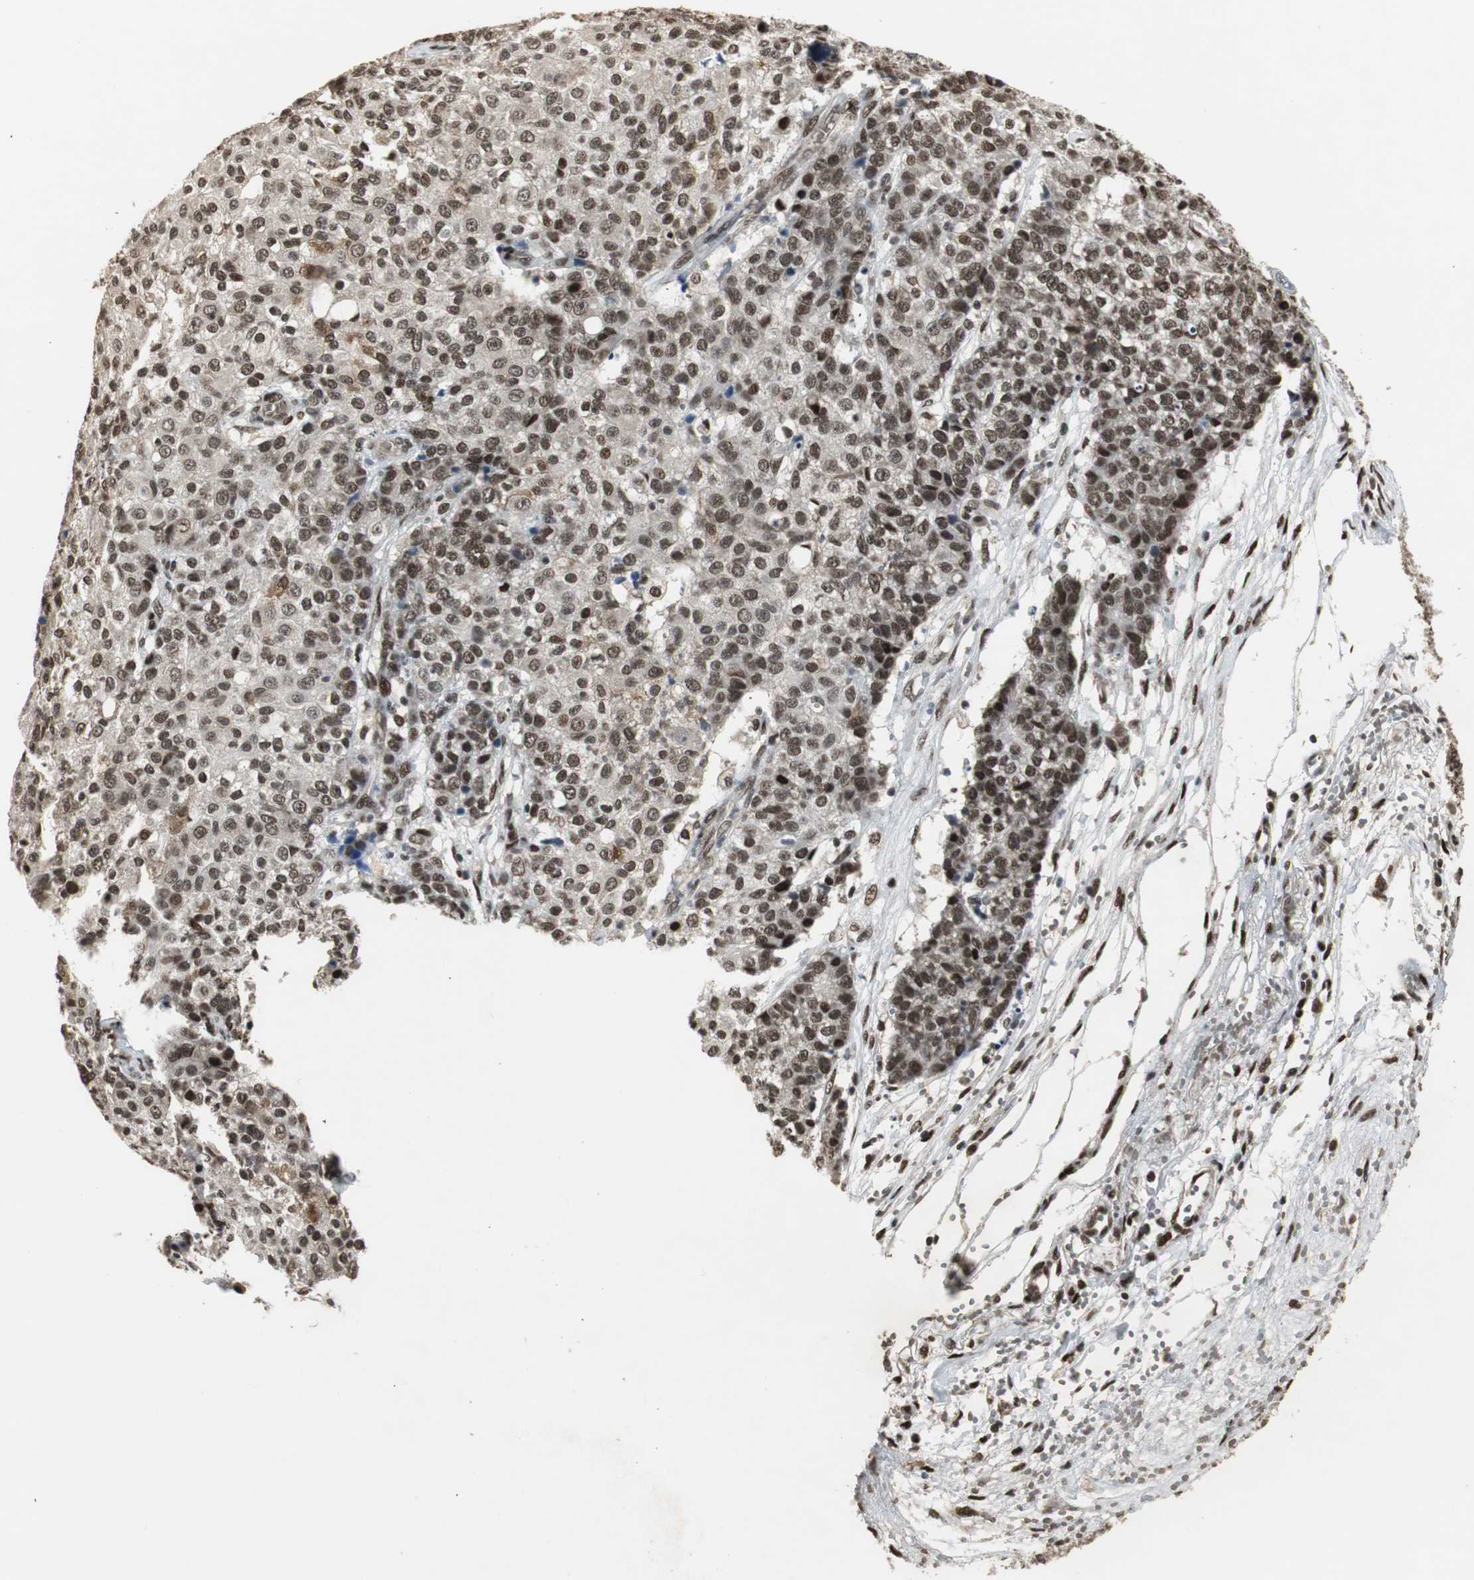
{"staining": {"intensity": "moderate", "quantity": ">75%", "location": "nuclear"}, "tissue": "ovarian cancer", "cell_type": "Tumor cells", "image_type": "cancer", "snomed": [{"axis": "morphology", "description": "Carcinoma, endometroid"}, {"axis": "topography", "description": "Ovary"}], "caption": "Ovarian cancer stained with DAB immunohistochemistry shows medium levels of moderate nuclear positivity in approximately >75% of tumor cells. The staining was performed using DAB, with brown indicating positive protein expression. Nuclei are stained blue with hematoxylin.", "gene": "TAF5", "patient": {"sex": "female", "age": 42}}